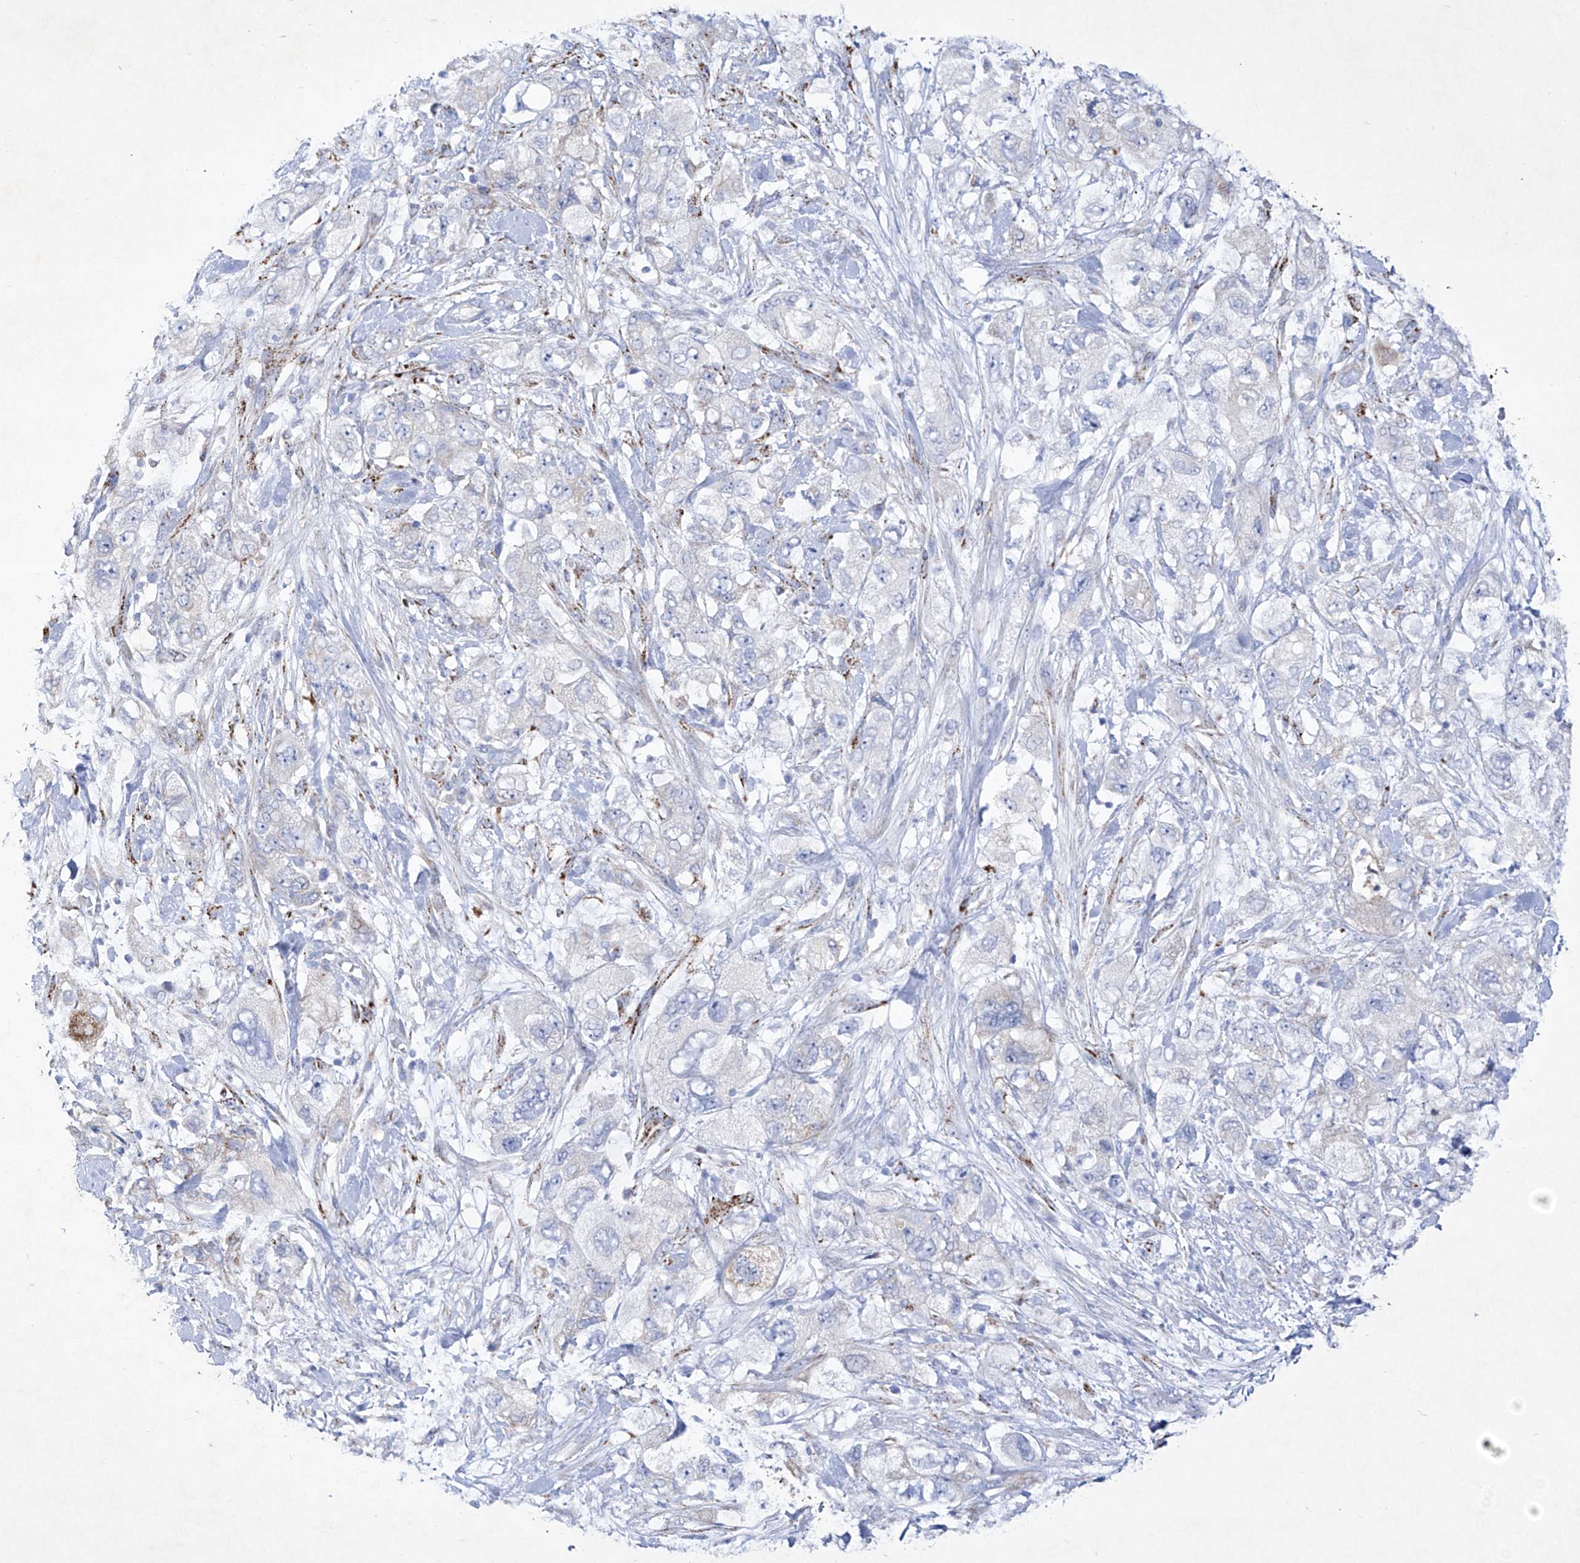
{"staining": {"intensity": "negative", "quantity": "none", "location": "none"}, "tissue": "pancreatic cancer", "cell_type": "Tumor cells", "image_type": "cancer", "snomed": [{"axis": "morphology", "description": "Adenocarcinoma, NOS"}, {"axis": "topography", "description": "Pancreas"}], "caption": "This is an immunohistochemistry micrograph of human adenocarcinoma (pancreatic). There is no expression in tumor cells.", "gene": "C1orf87", "patient": {"sex": "female", "age": 73}}